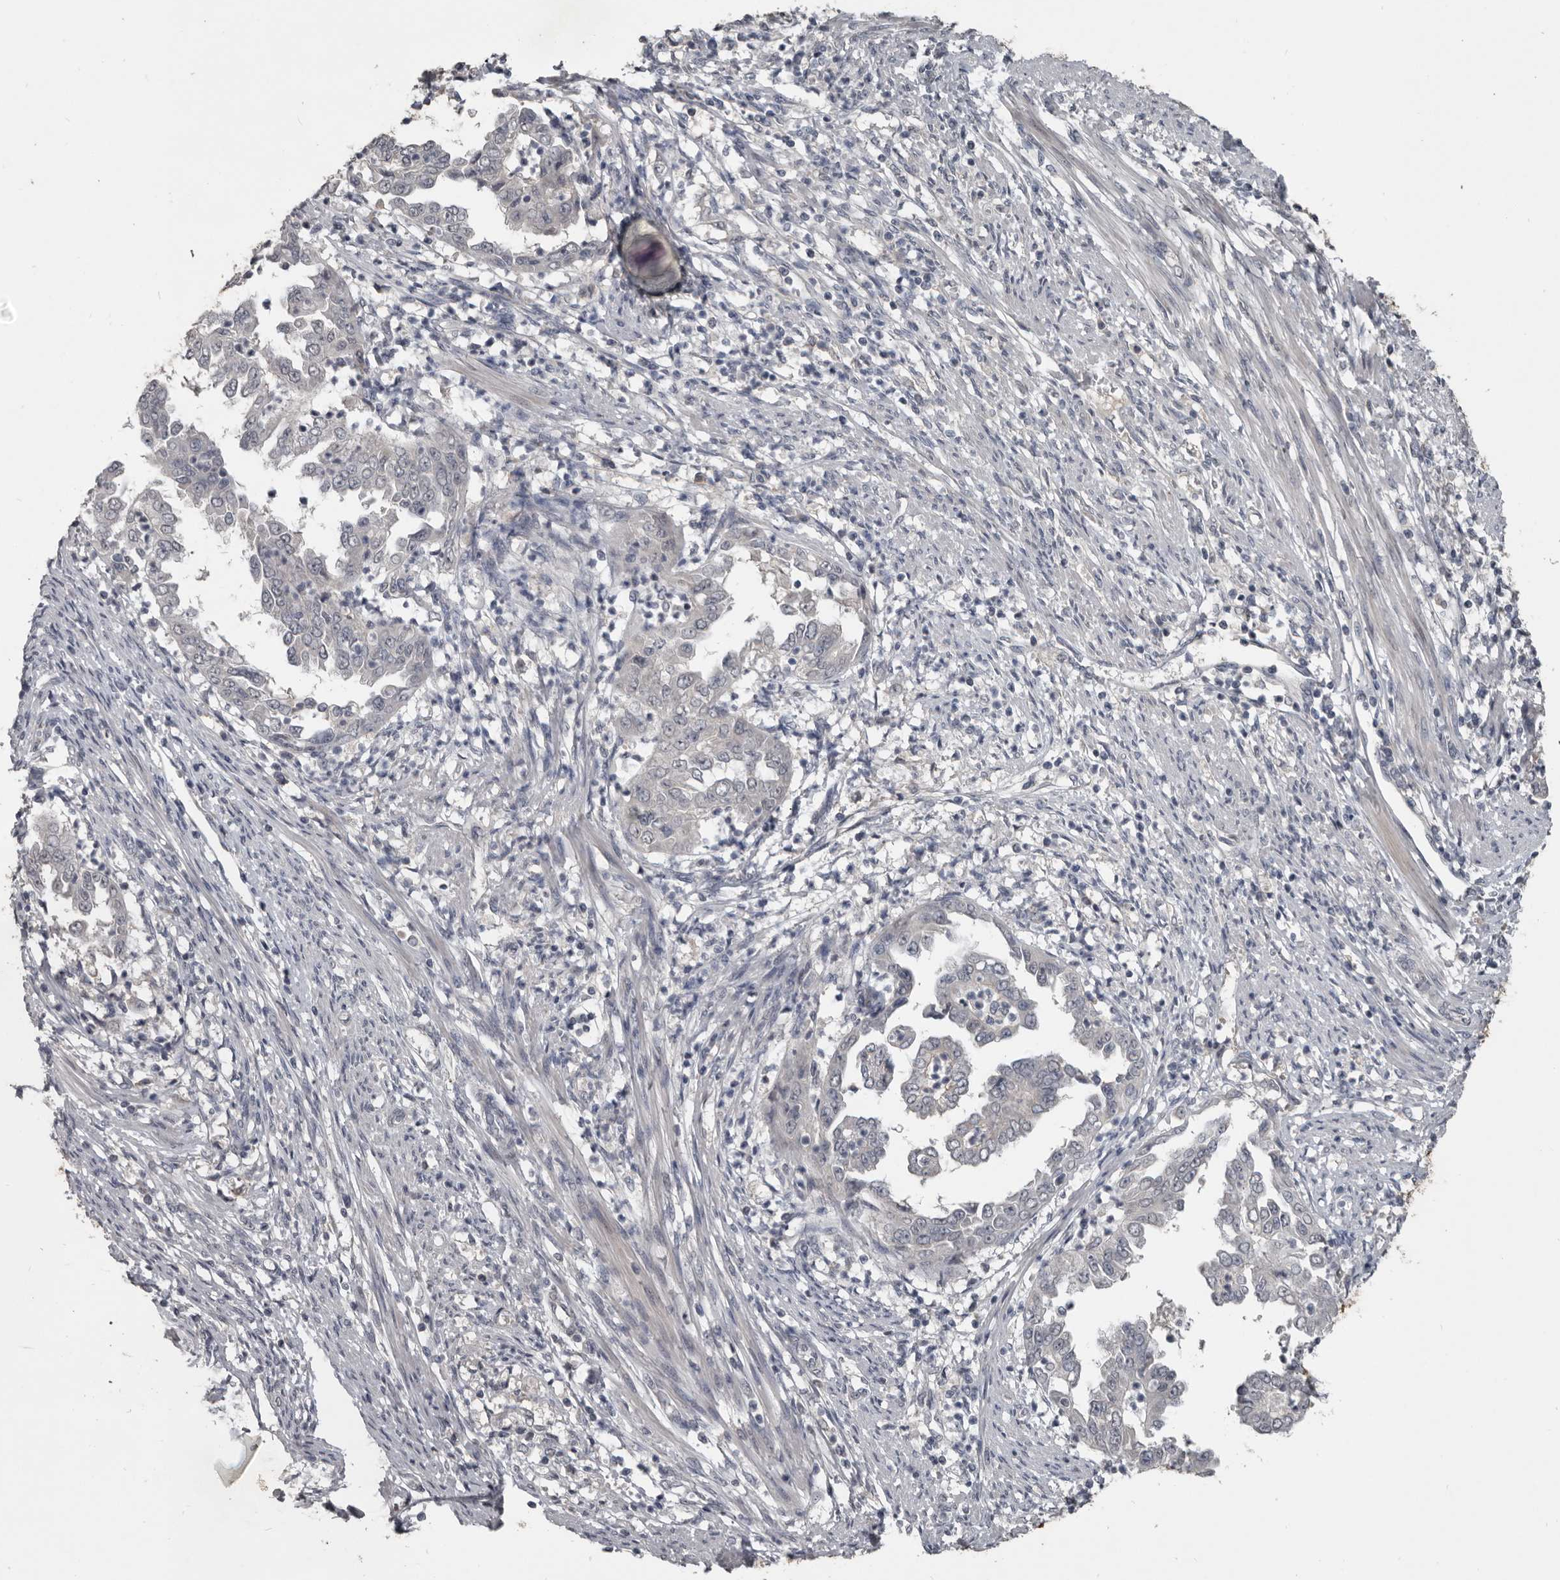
{"staining": {"intensity": "negative", "quantity": "none", "location": "none"}, "tissue": "endometrial cancer", "cell_type": "Tumor cells", "image_type": "cancer", "snomed": [{"axis": "morphology", "description": "Adenocarcinoma, NOS"}, {"axis": "topography", "description": "Endometrium"}], "caption": "Tumor cells are negative for protein expression in human endometrial adenocarcinoma.", "gene": "C1orf216", "patient": {"sex": "female", "age": 85}}